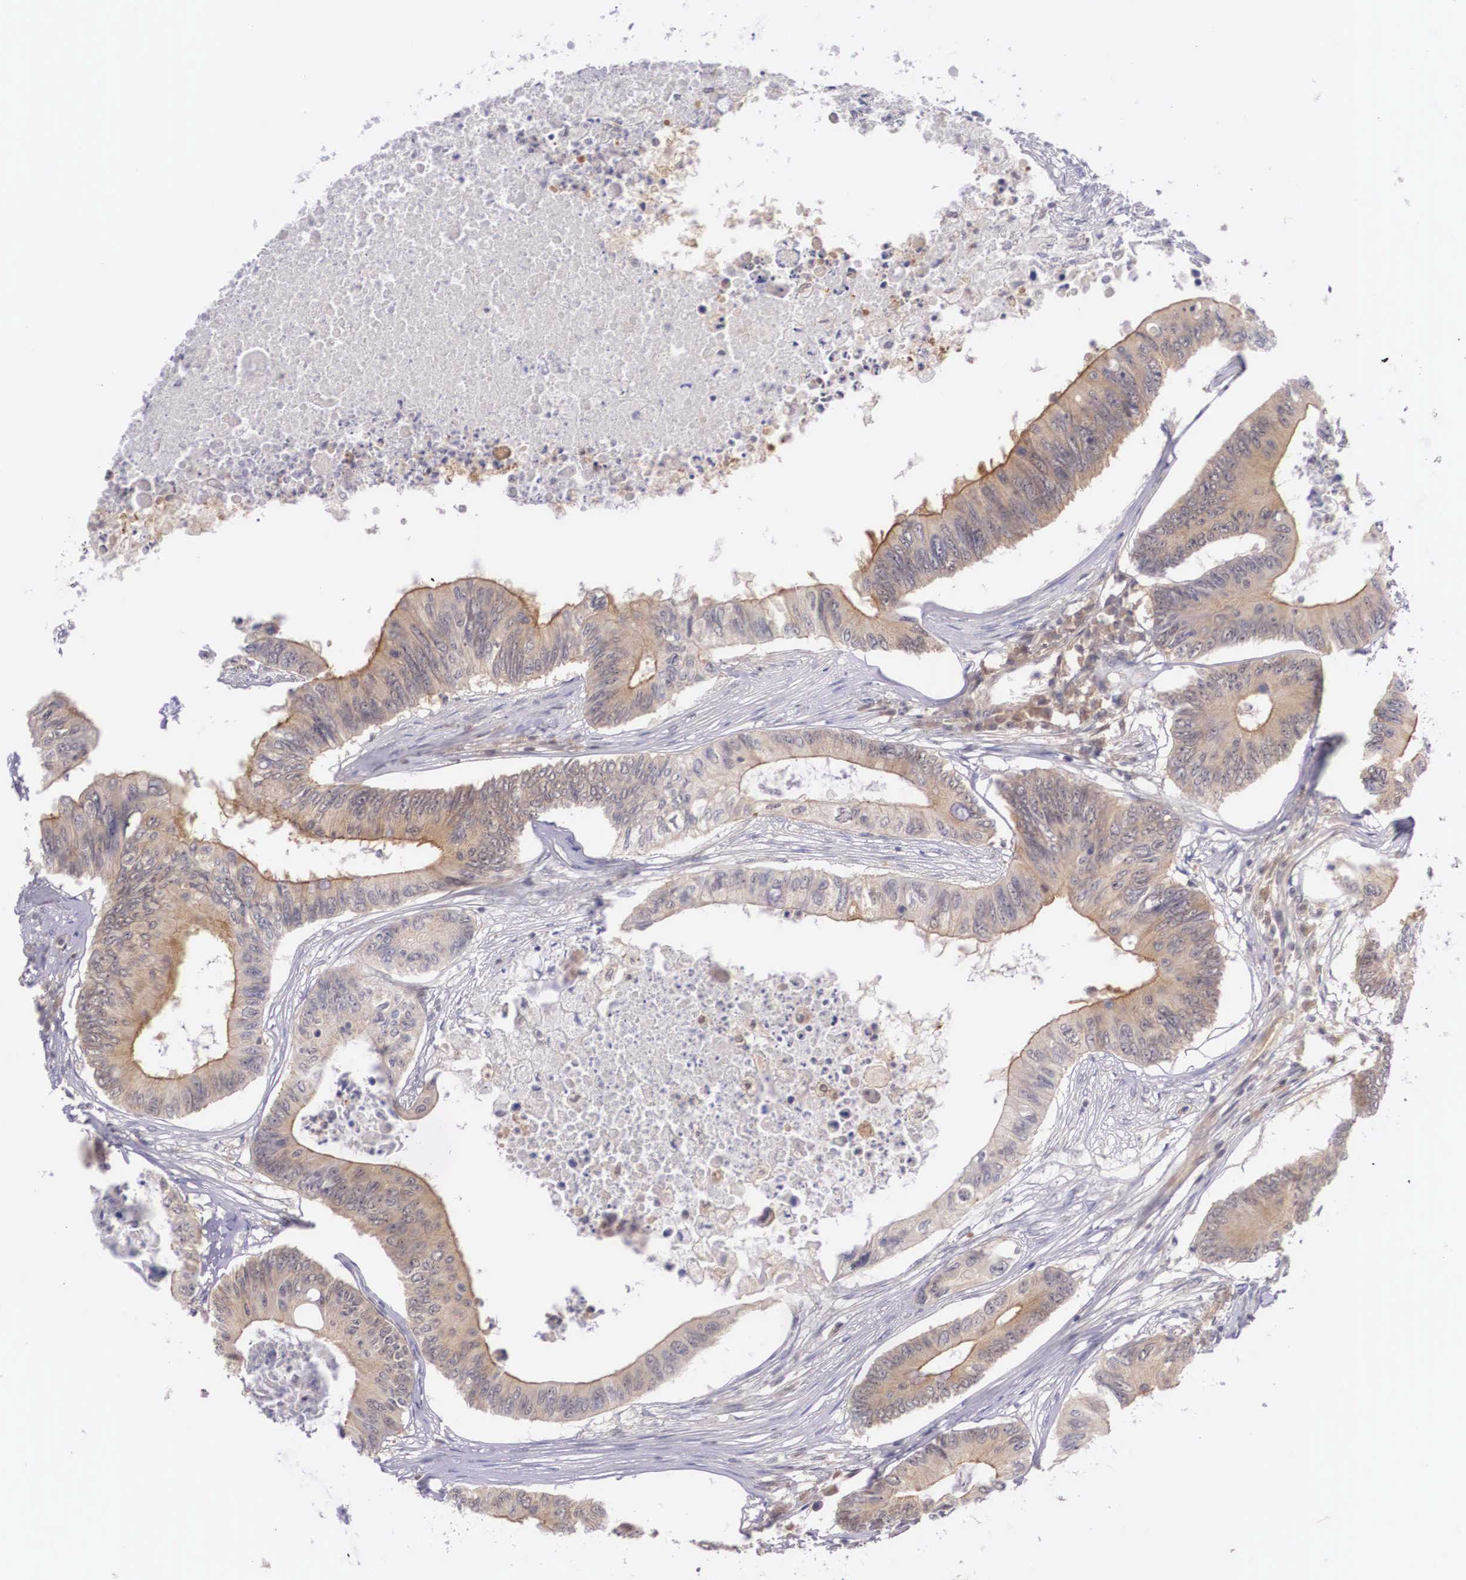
{"staining": {"intensity": "moderate", "quantity": "25%-75%", "location": "cytoplasmic/membranous"}, "tissue": "colorectal cancer", "cell_type": "Tumor cells", "image_type": "cancer", "snomed": [{"axis": "morphology", "description": "Adenocarcinoma, NOS"}, {"axis": "topography", "description": "Colon"}], "caption": "Immunohistochemistry photomicrograph of colorectal cancer (adenocarcinoma) stained for a protein (brown), which reveals medium levels of moderate cytoplasmic/membranous positivity in approximately 25%-75% of tumor cells.", "gene": "IGBP1", "patient": {"sex": "male", "age": 65}}